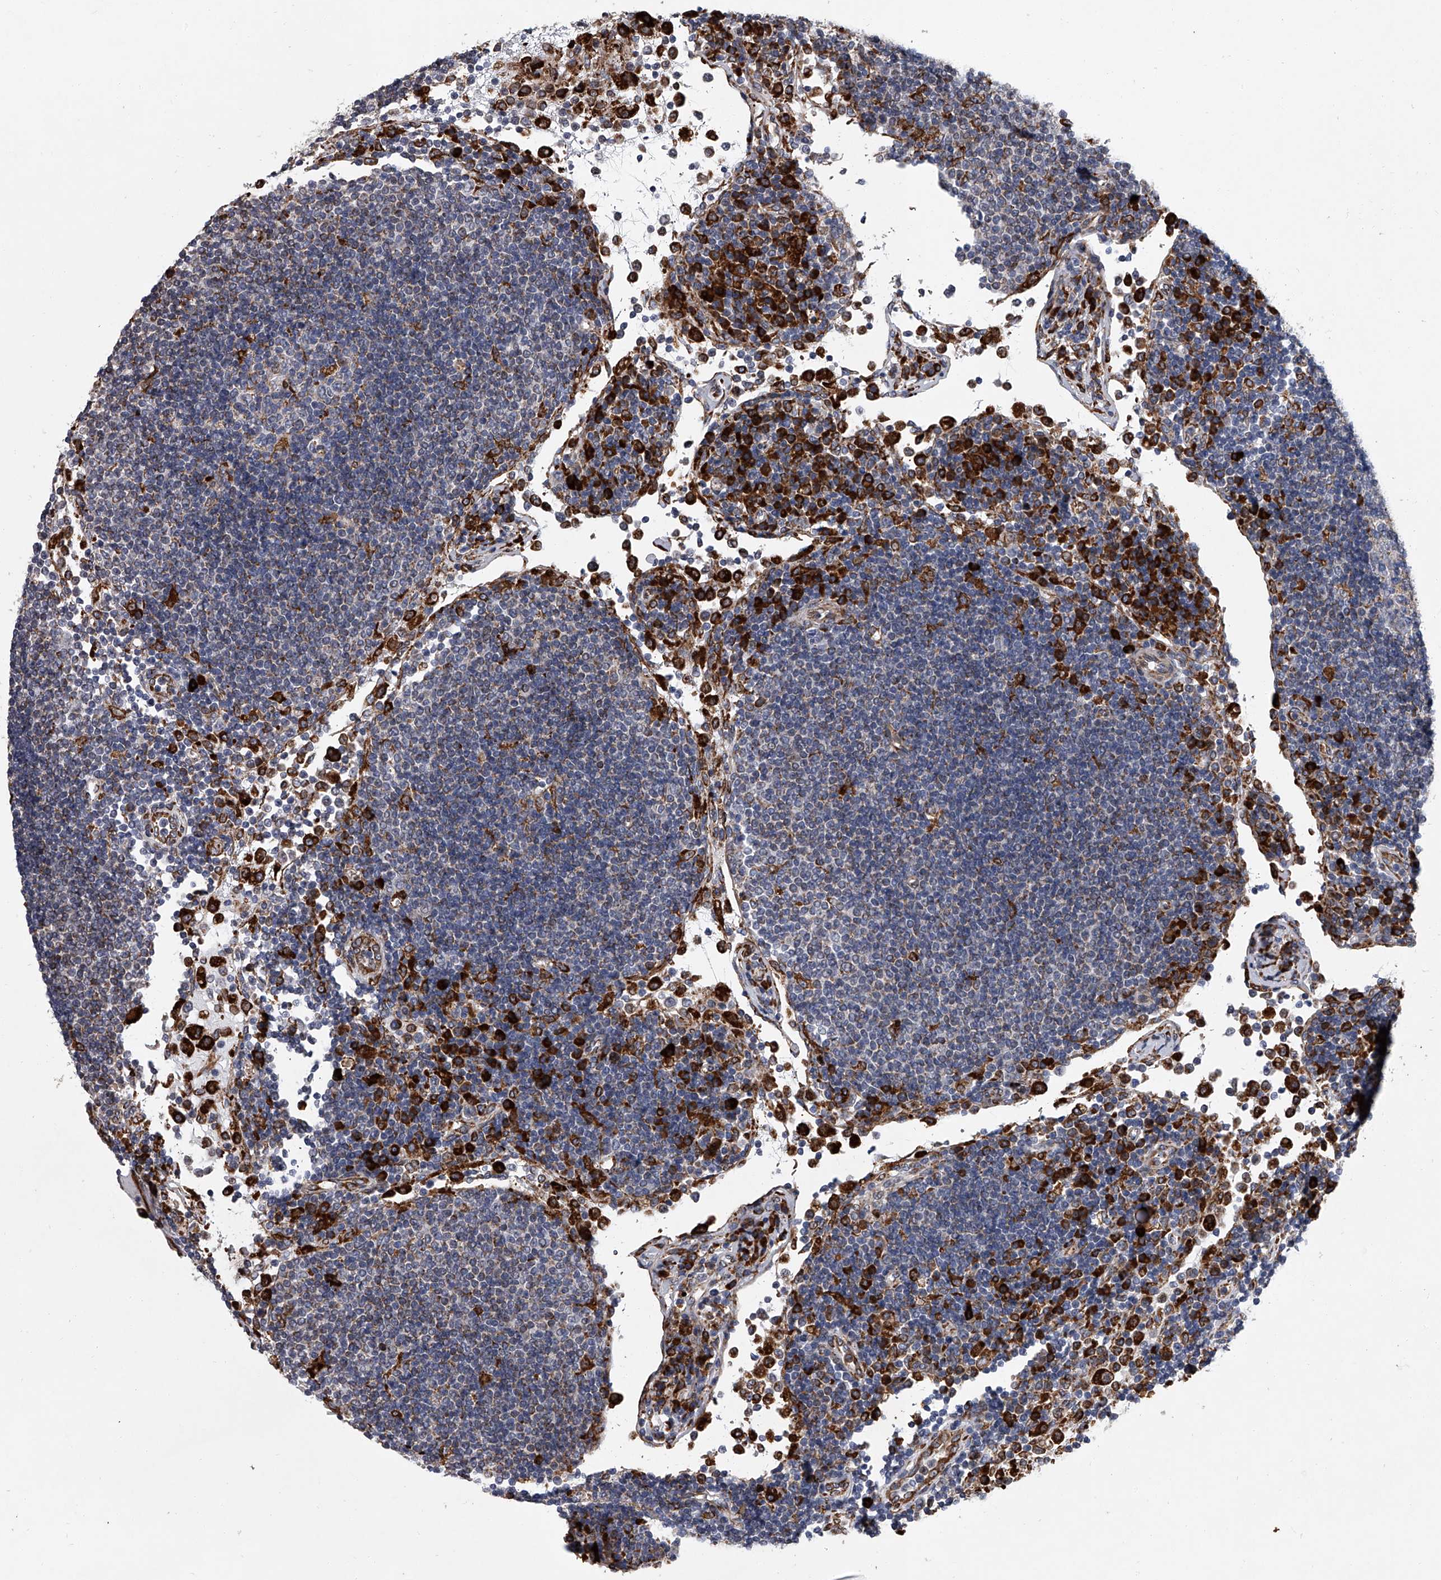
{"staining": {"intensity": "strong", "quantity": "<25%", "location": "cytoplasmic/membranous"}, "tissue": "lymph node", "cell_type": "Germinal center cells", "image_type": "normal", "snomed": [{"axis": "morphology", "description": "Normal tissue, NOS"}, {"axis": "topography", "description": "Lymph node"}], "caption": "Protein staining demonstrates strong cytoplasmic/membranous expression in about <25% of germinal center cells in normal lymph node.", "gene": "TMEM63C", "patient": {"sex": "female", "age": 53}}